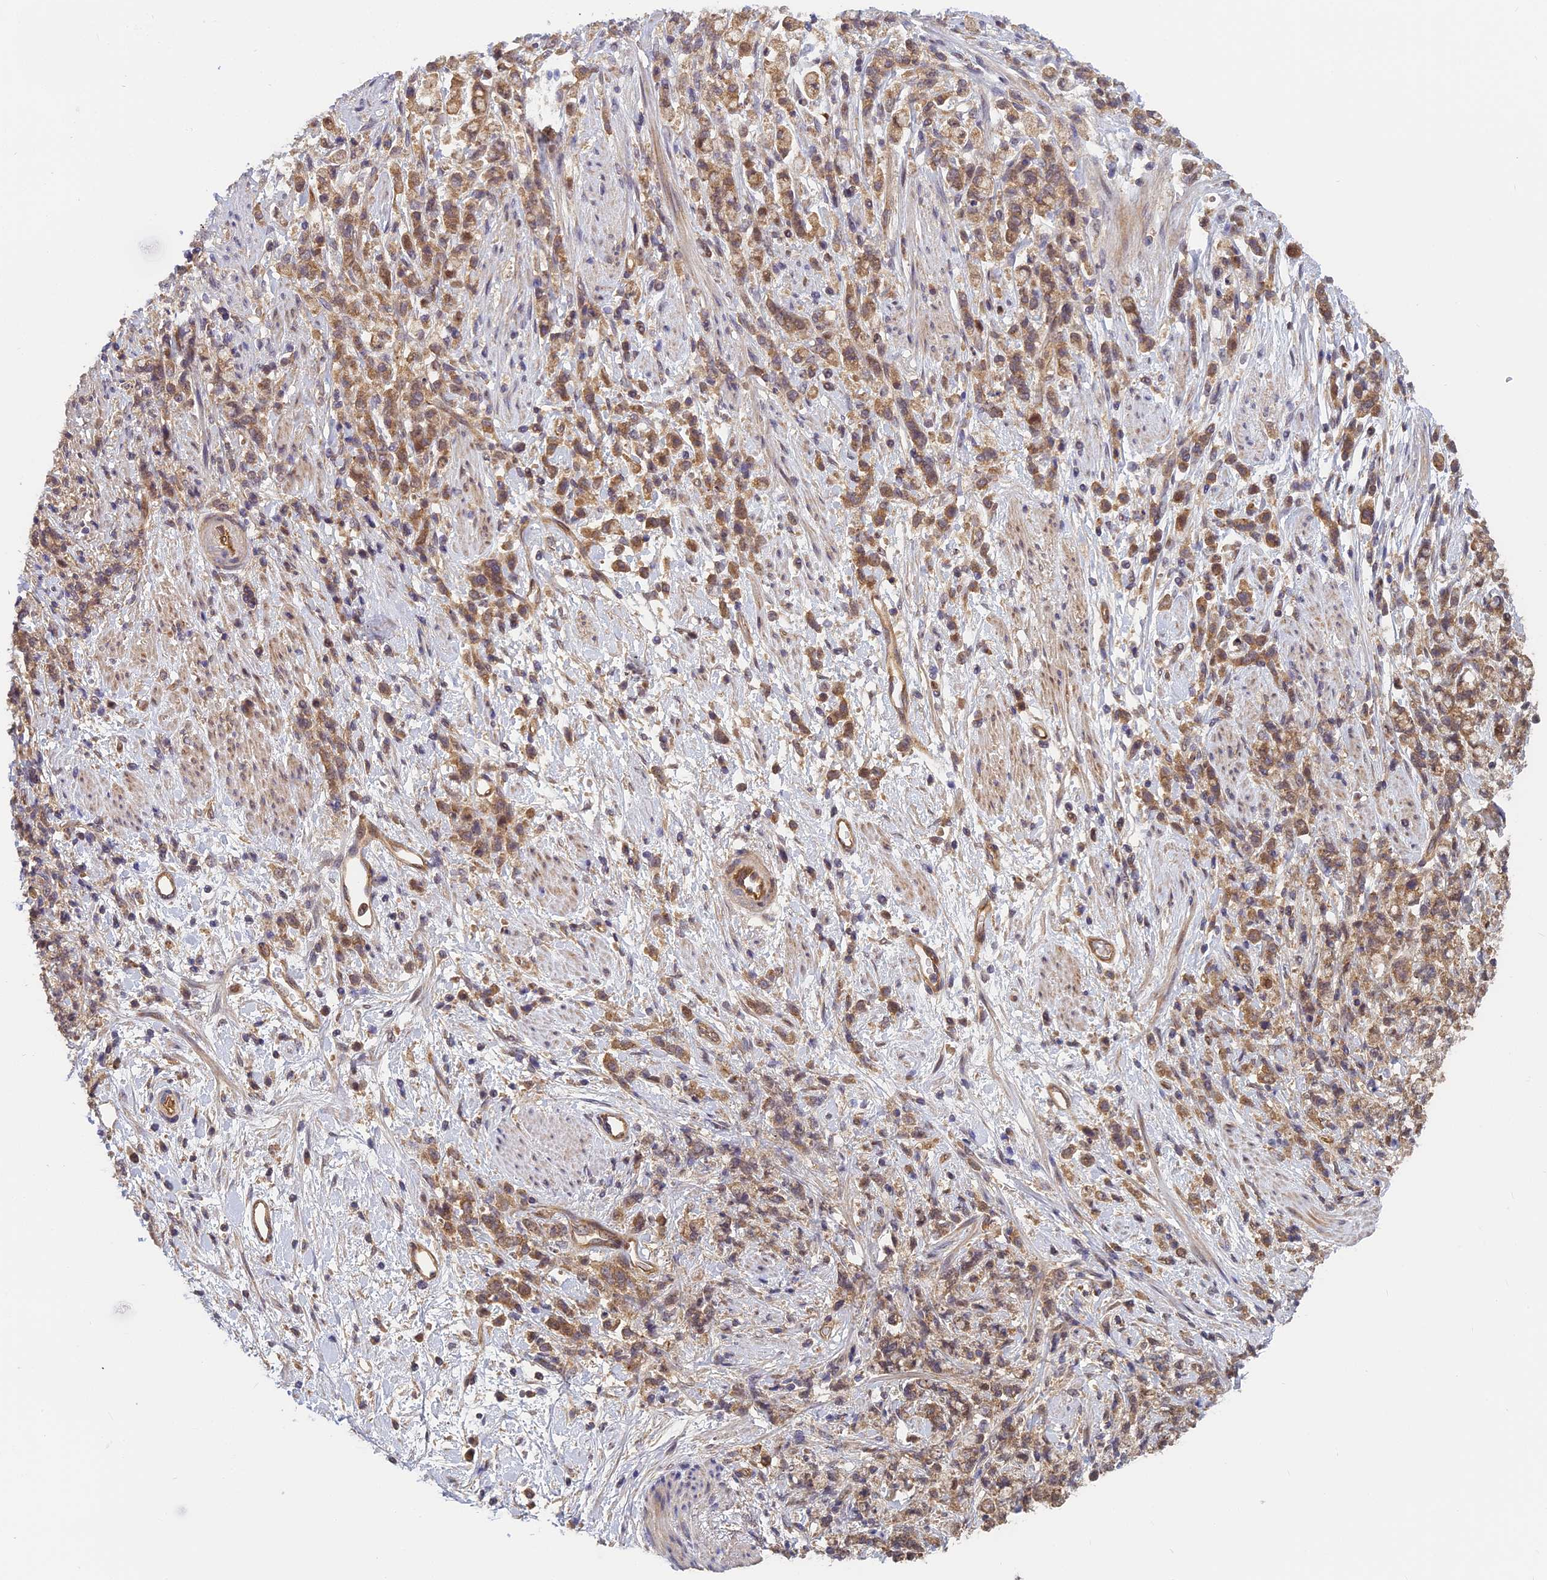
{"staining": {"intensity": "moderate", "quantity": ">75%", "location": "cytoplasmic/membranous"}, "tissue": "stomach cancer", "cell_type": "Tumor cells", "image_type": "cancer", "snomed": [{"axis": "morphology", "description": "Adenocarcinoma, NOS"}, {"axis": "topography", "description": "Stomach"}], "caption": "Stomach cancer stained with immunohistochemistry displays moderate cytoplasmic/membranous staining in about >75% of tumor cells. (DAB = brown stain, brightfield microscopy at high magnification).", "gene": "PIKFYVE", "patient": {"sex": "female", "age": 60}}